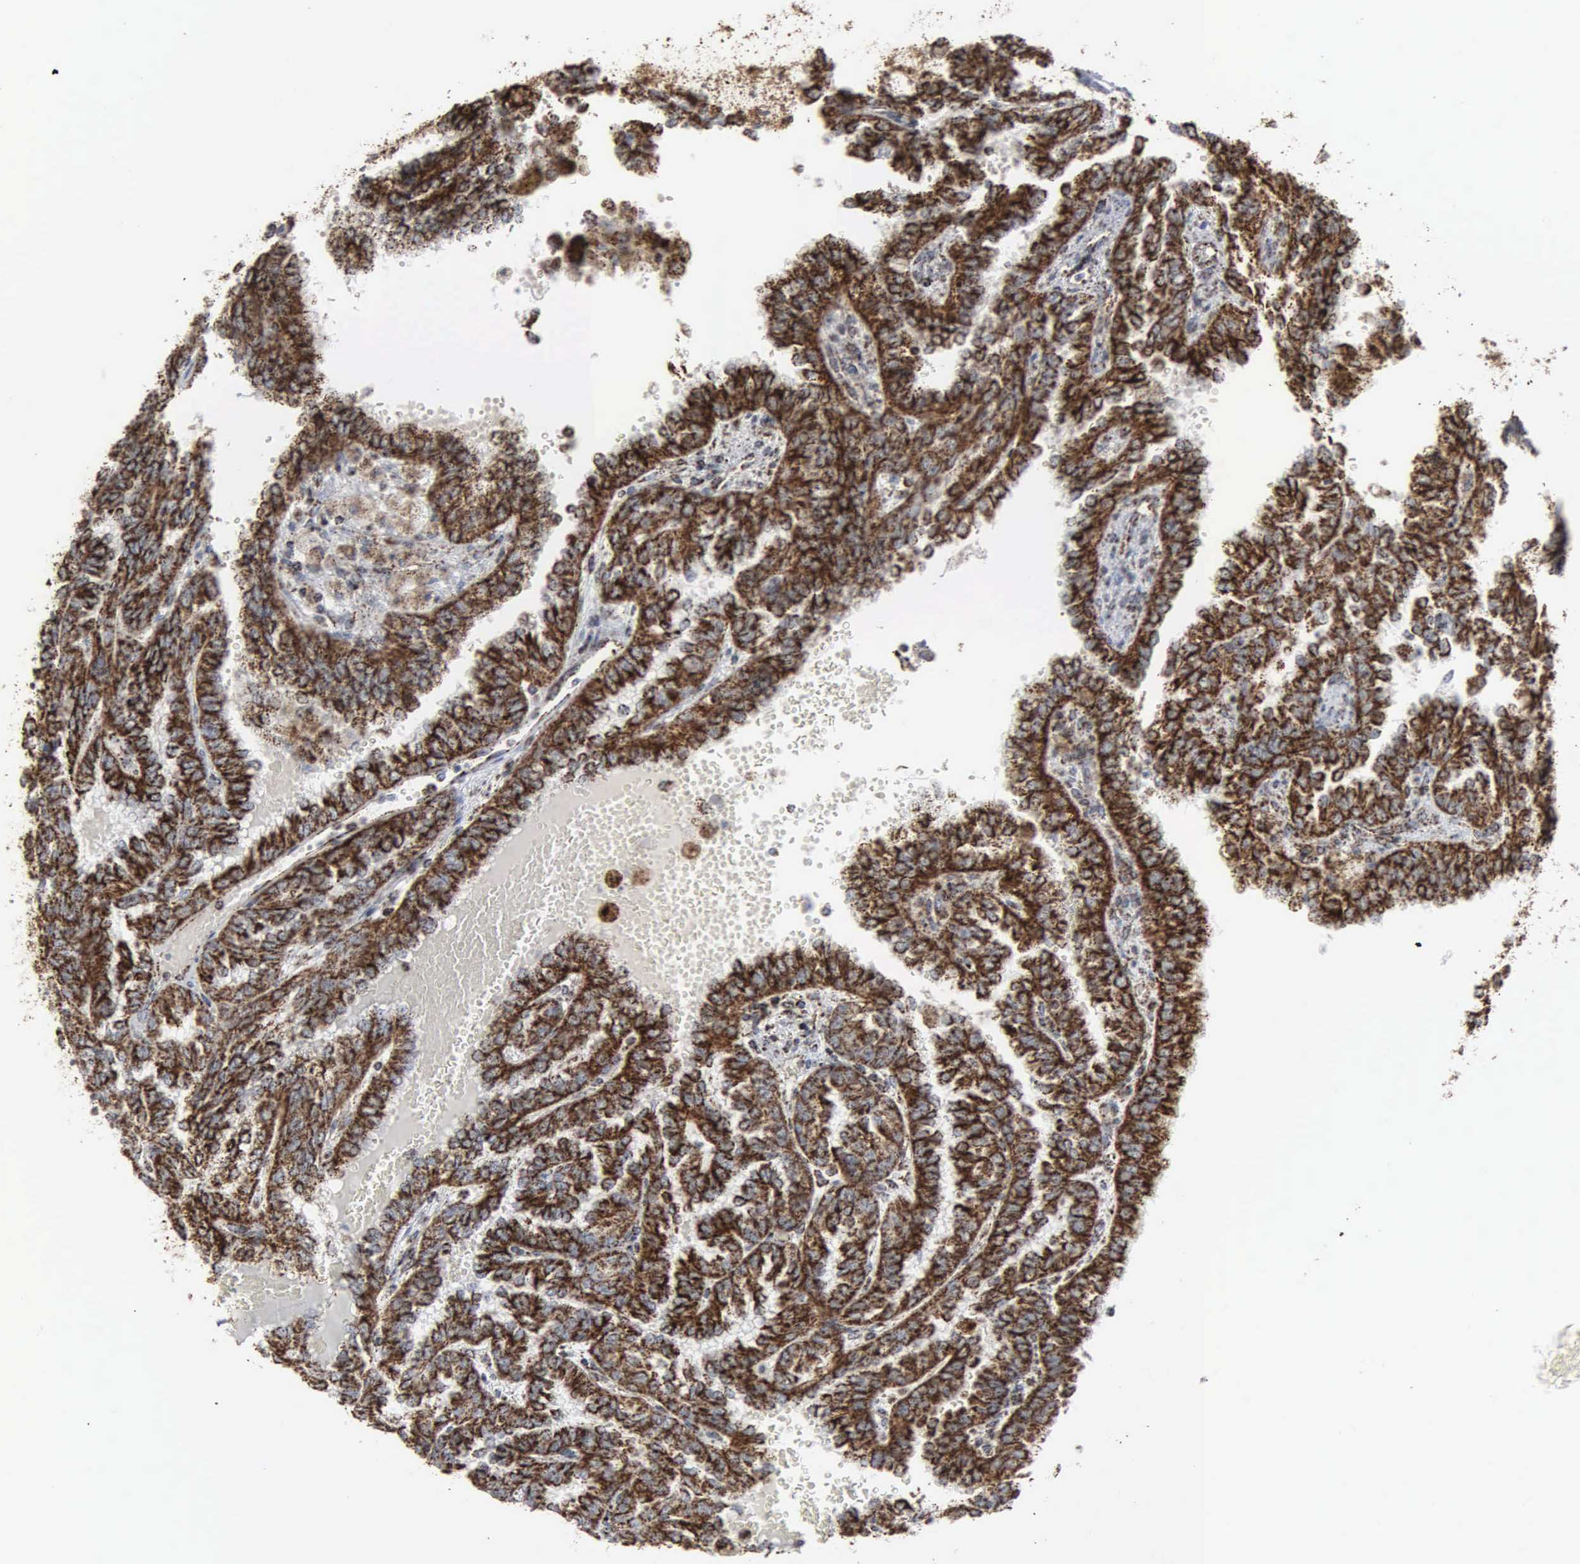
{"staining": {"intensity": "strong", "quantity": ">75%", "location": "cytoplasmic/membranous"}, "tissue": "renal cancer", "cell_type": "Tumor cells", "image_type": "cancer", "snomed": [{"axis": "morphology", "description": "Inflammation, NOS"}, {"axis": "morphology", "description": "Adenocarcinoma, NOS"}, {"axis": "topography", "description": "Kidney"}], "caption": "An IHC histopathology image of neoplastic tissue is shown. Protein staining in brown shows strong cytoplasmic/membranous positivity in renal adenocarcinoma within tumor cells.", "gene": "HSPA9", "patient": {"sex": "male", "age": 68}}